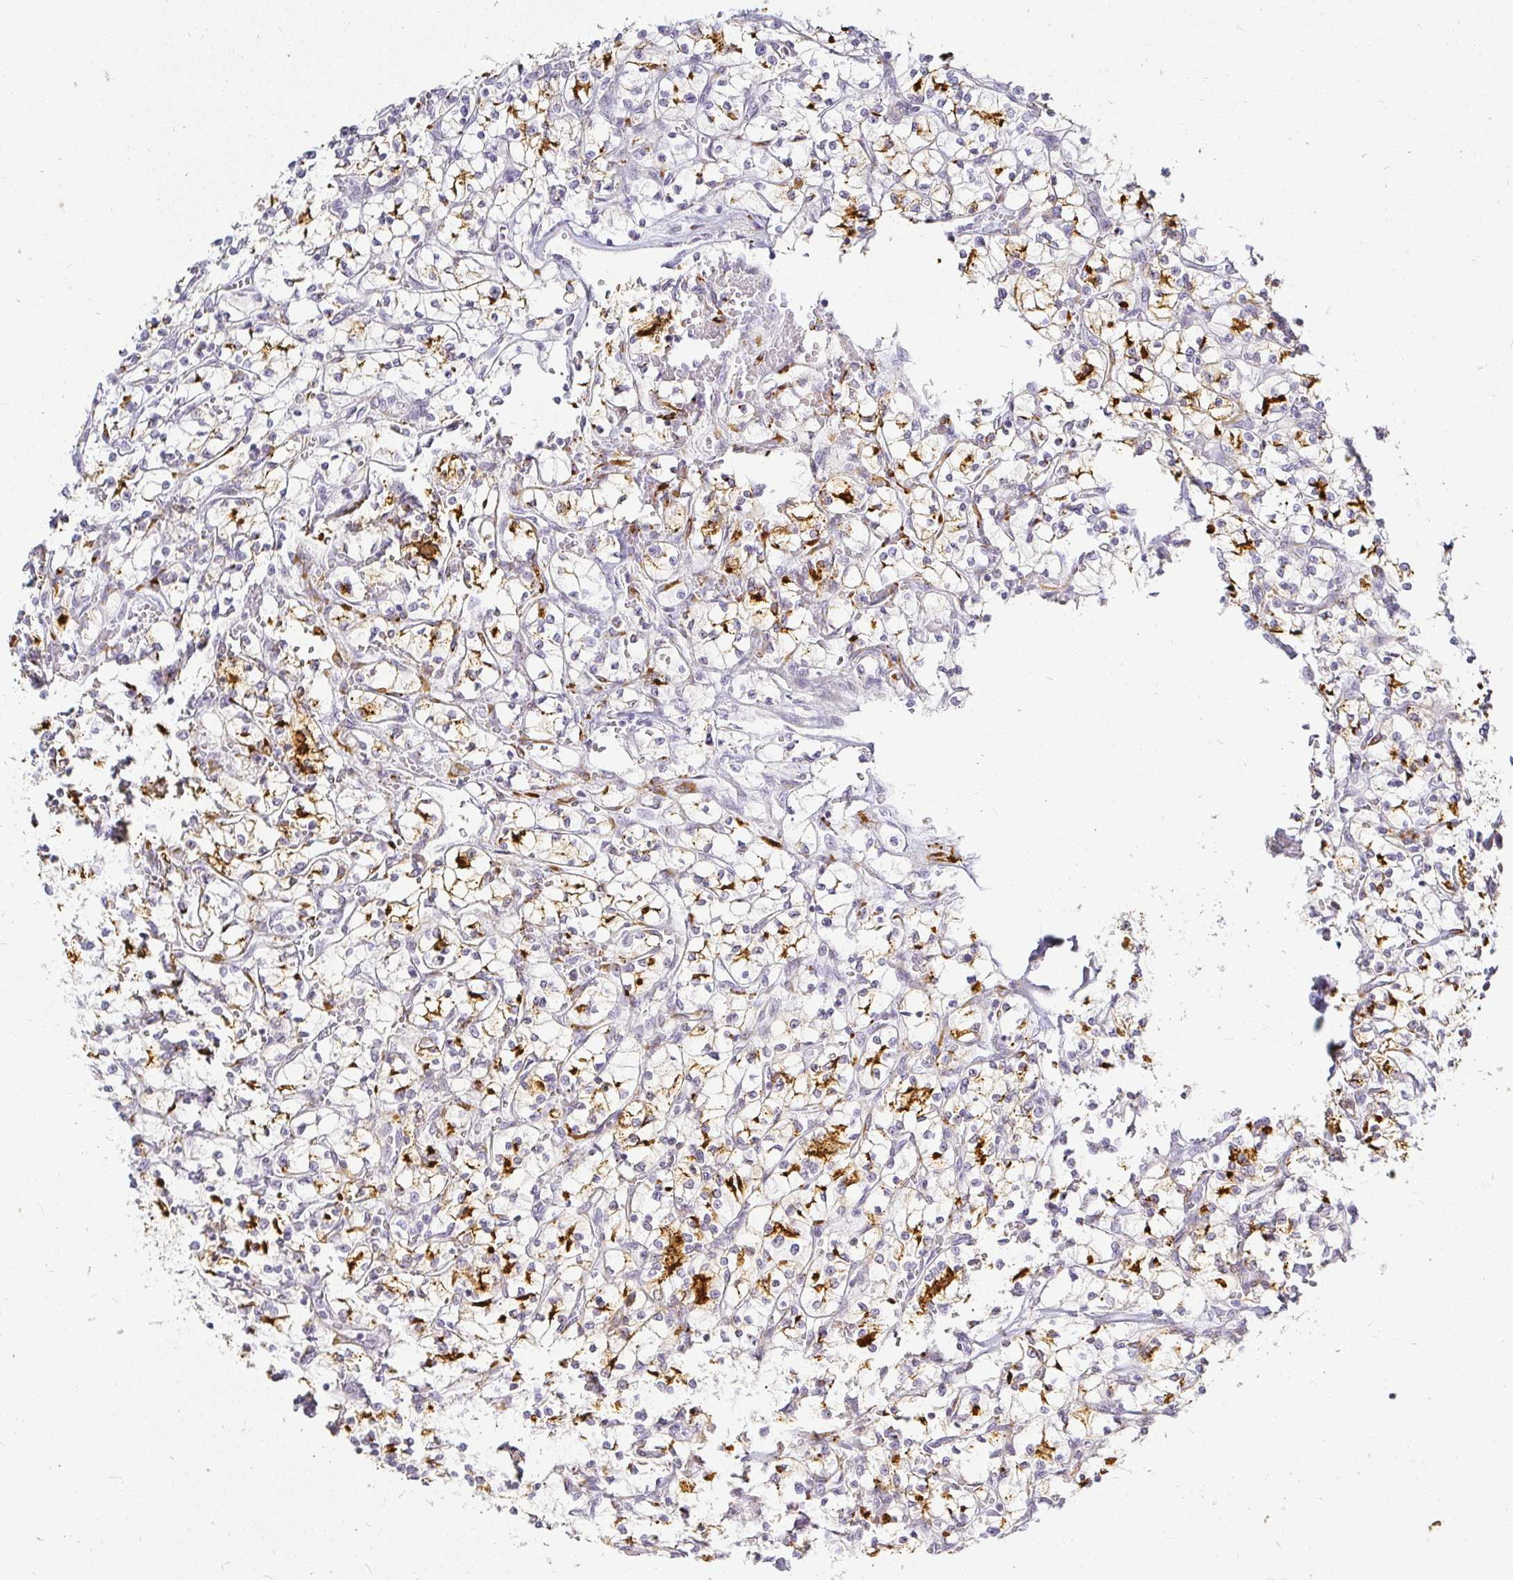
{"staining": {"intensity": "strong", "quantity": "25%-75%", "location": "cytoplasmic/membranous"}, "tissue": "renal cancer", "cell_type": "Tumor cells", "image_type": "cancer", "snomed": [{"axis": "morphology", "description": "Adenocarcinoma, NOS"}, {"axis": "topography", "description": "Kidney"}], "caption": "A micrograph of adenocarcinoma (renal) stained for a protein exhibits strong cytoplasmic/membranous brown staining in tumor cells.", "gene": "ACAN", "patient": {"sex": "female", "age": 64}}